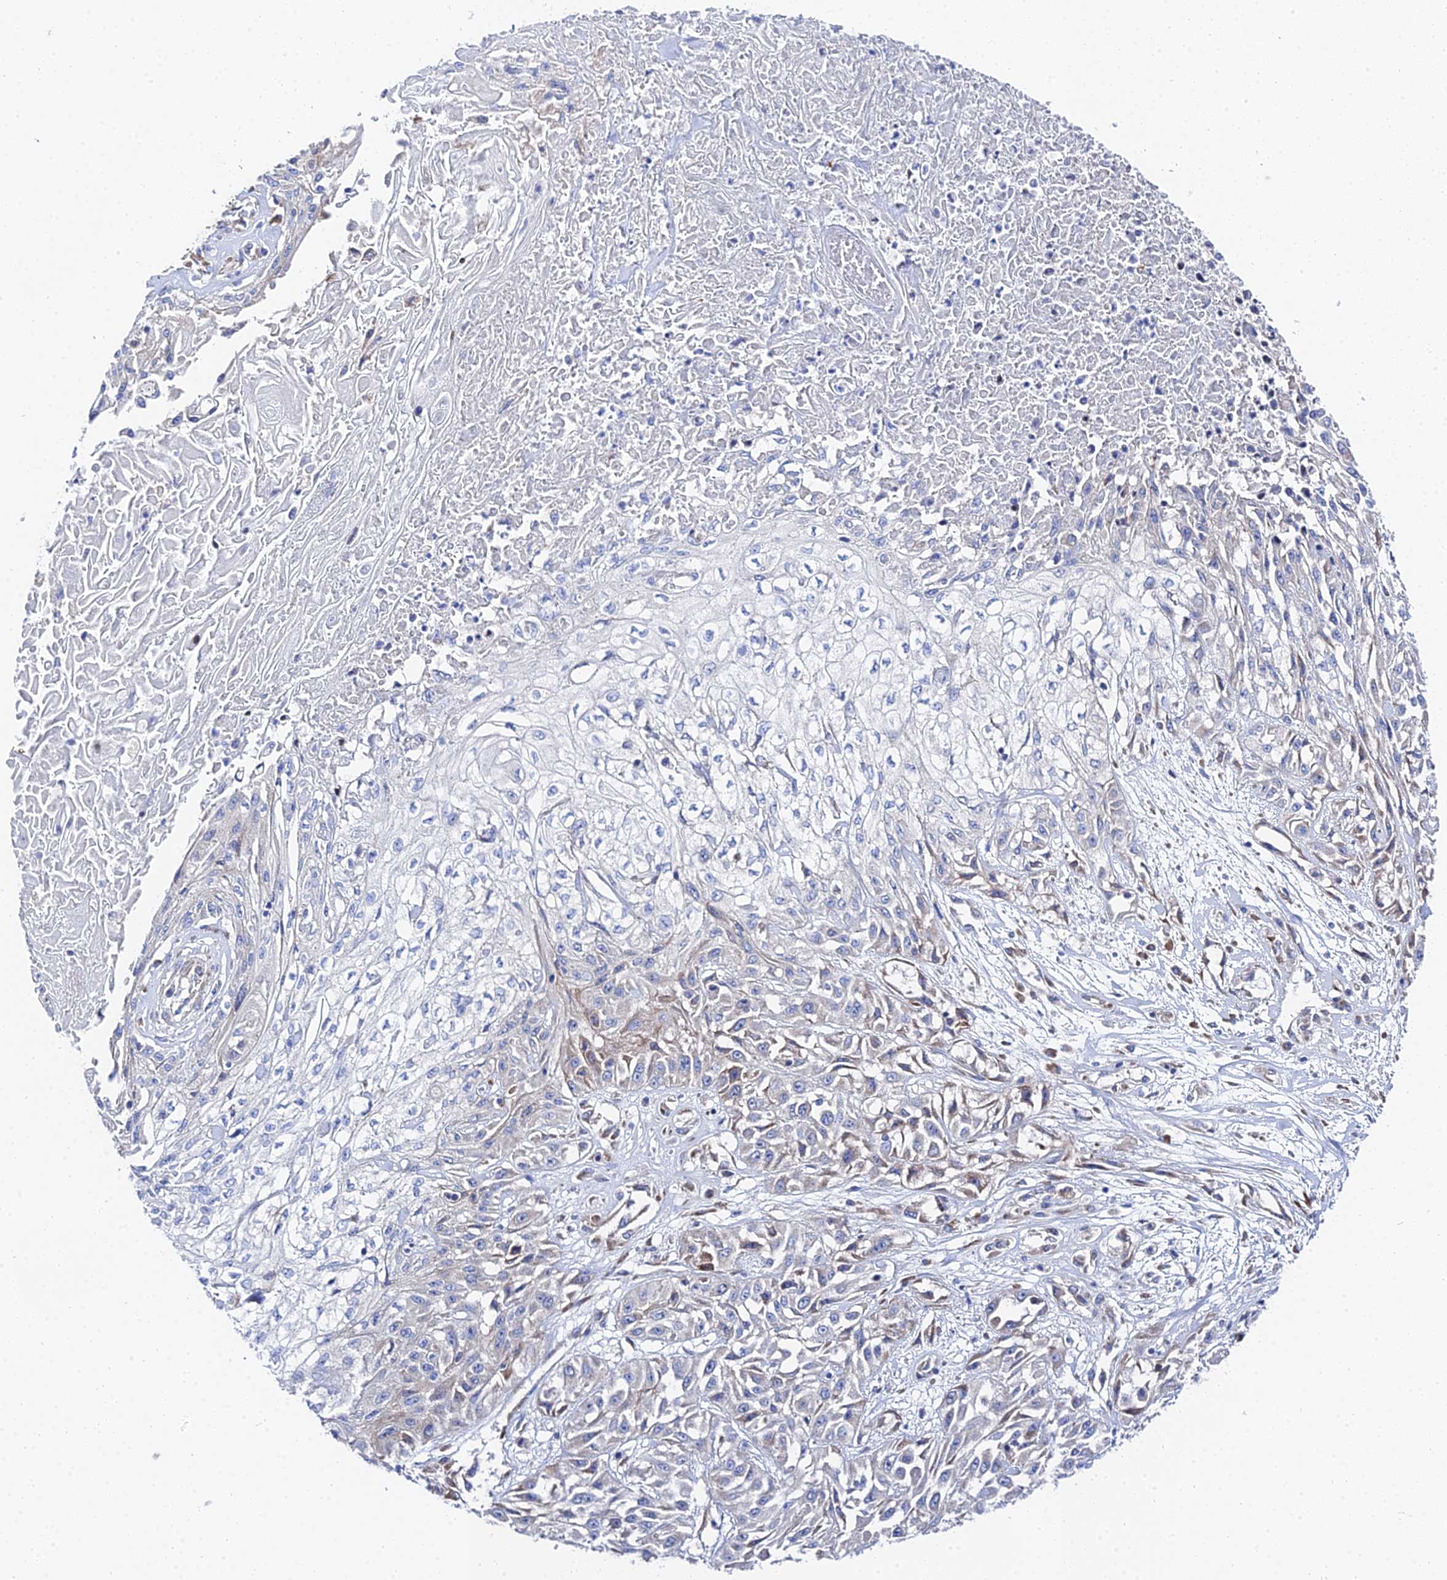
{"staining": {"intensity": "weak", "quantity": "<25%", "location": "cytoplasmic/membranous"}, "tissue": "skin cancer", "cell_type": "Tumor cells", "image_type": "cancer", "snomed": [{"axis": "morphology", "description": "Squamous cell carcinoma, NOS"}, {"axis": "morphology", "description": "Squamous cell carcinoma, metastatic, NOS"}, {"axis": "topography", "description": "Skin"}, {"axis": "topography", "description": "Lymph node"}], "caption": "DAB (3,3'-diaminobenzidine) immunohistochemical staining of human skin cancer exhibits no significant positivity in tumor cells. (IHC, brightfield microscopy, high magnification).", "gene": "PTTG1", "patient": {"sex": "male", "age": 75}}